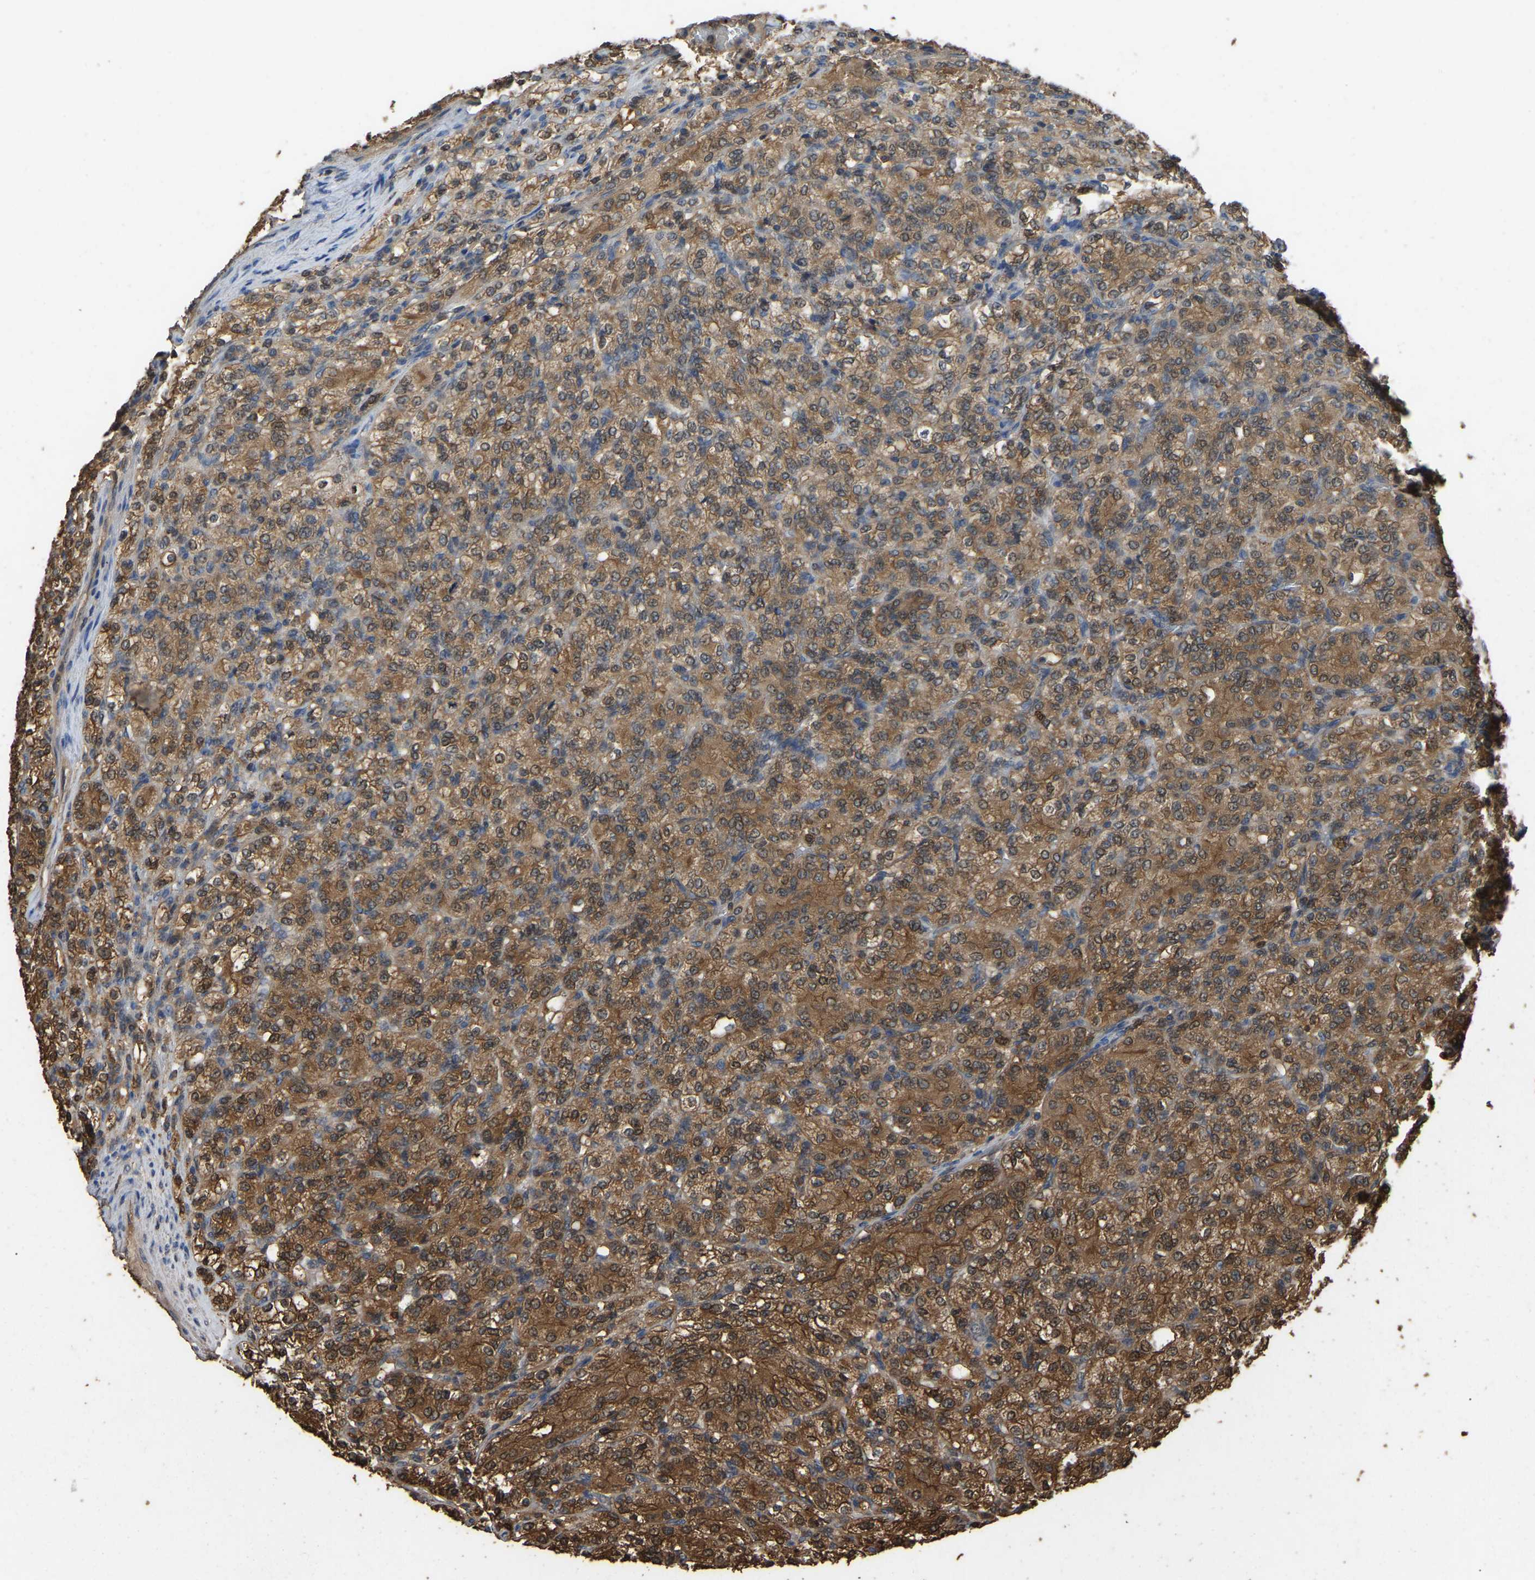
{"staining": {"intensity": "moderate", "quantity": ">75%", "location": "cytoplasmic/membranous,nuclear"}, "tissue": "renal cancer", "cell_type": "Tumor cells", "image_type": "cancer", "snomed": [{"axis": "morphology", "description": "Adenocarcinoma, NOS"}, {"axis": "topography", "description": "Kidney"}], "caption": "Protein expression analysis of adenocarcinoma (renal) shows moderate cytoplasmic/membranous and nuclear staining in about >75% of tumor cells.", "gene": "FHIT", "patient": {"sex": "male", "age": 77}}